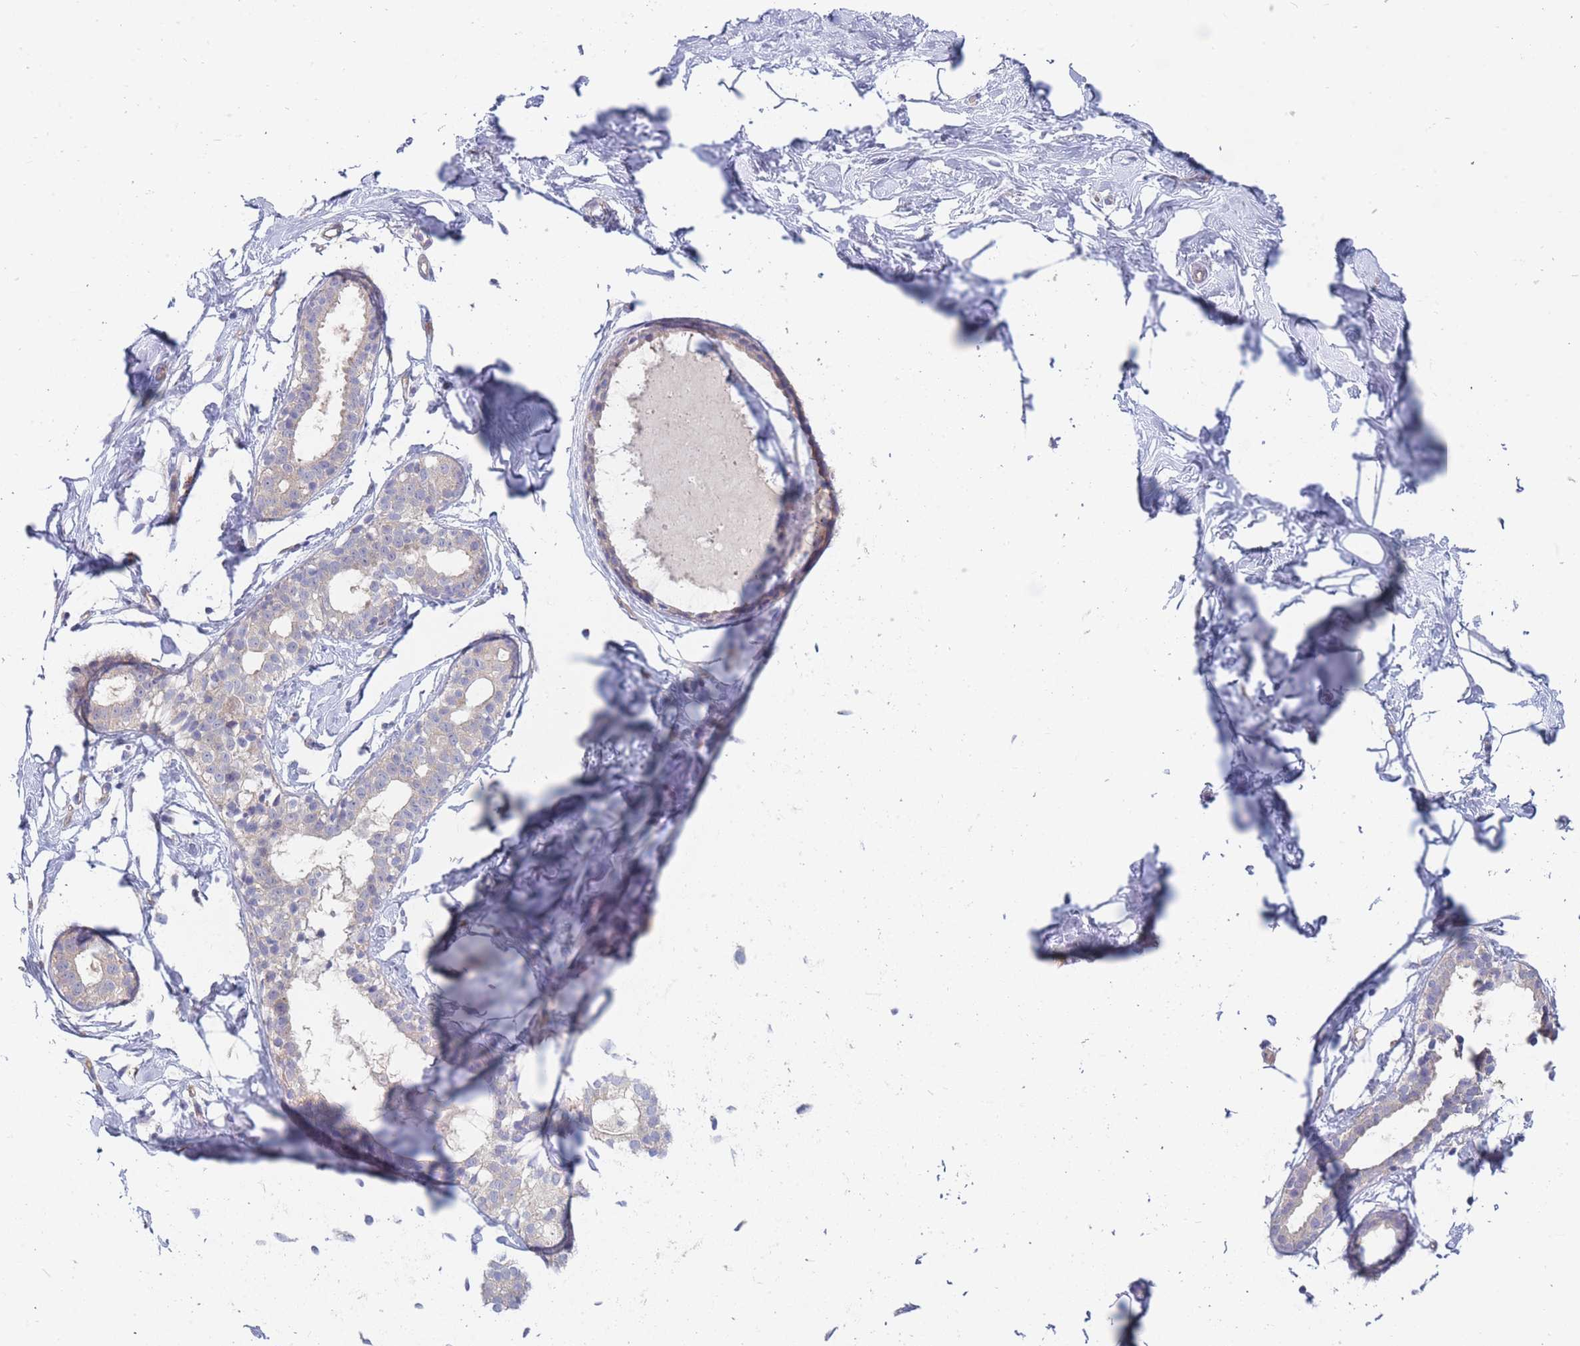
{"staining": {"intensity": "negative", "quantity": "none", "location": "none"}, "tissue": "breast", "cell_type": "Adipocytes", "image_type": "normal", "snomed": [{"axis": "morphology", "description": "Normal tissue, NOS"}, {"axis": "morphology", "description": "Adenoma, NOS"}, {"axis": "topography", "description": "Breast"}], "caption": "High power microscopy micrograph of an immunohistochemistry (IHC) histopathology image of benign breast, revealing no significant positivity in adipocytes. (DAB immunohistochemistry, high magnification).", "gene": "NUB1", "patient": {"sex": "female", "age": 23}}